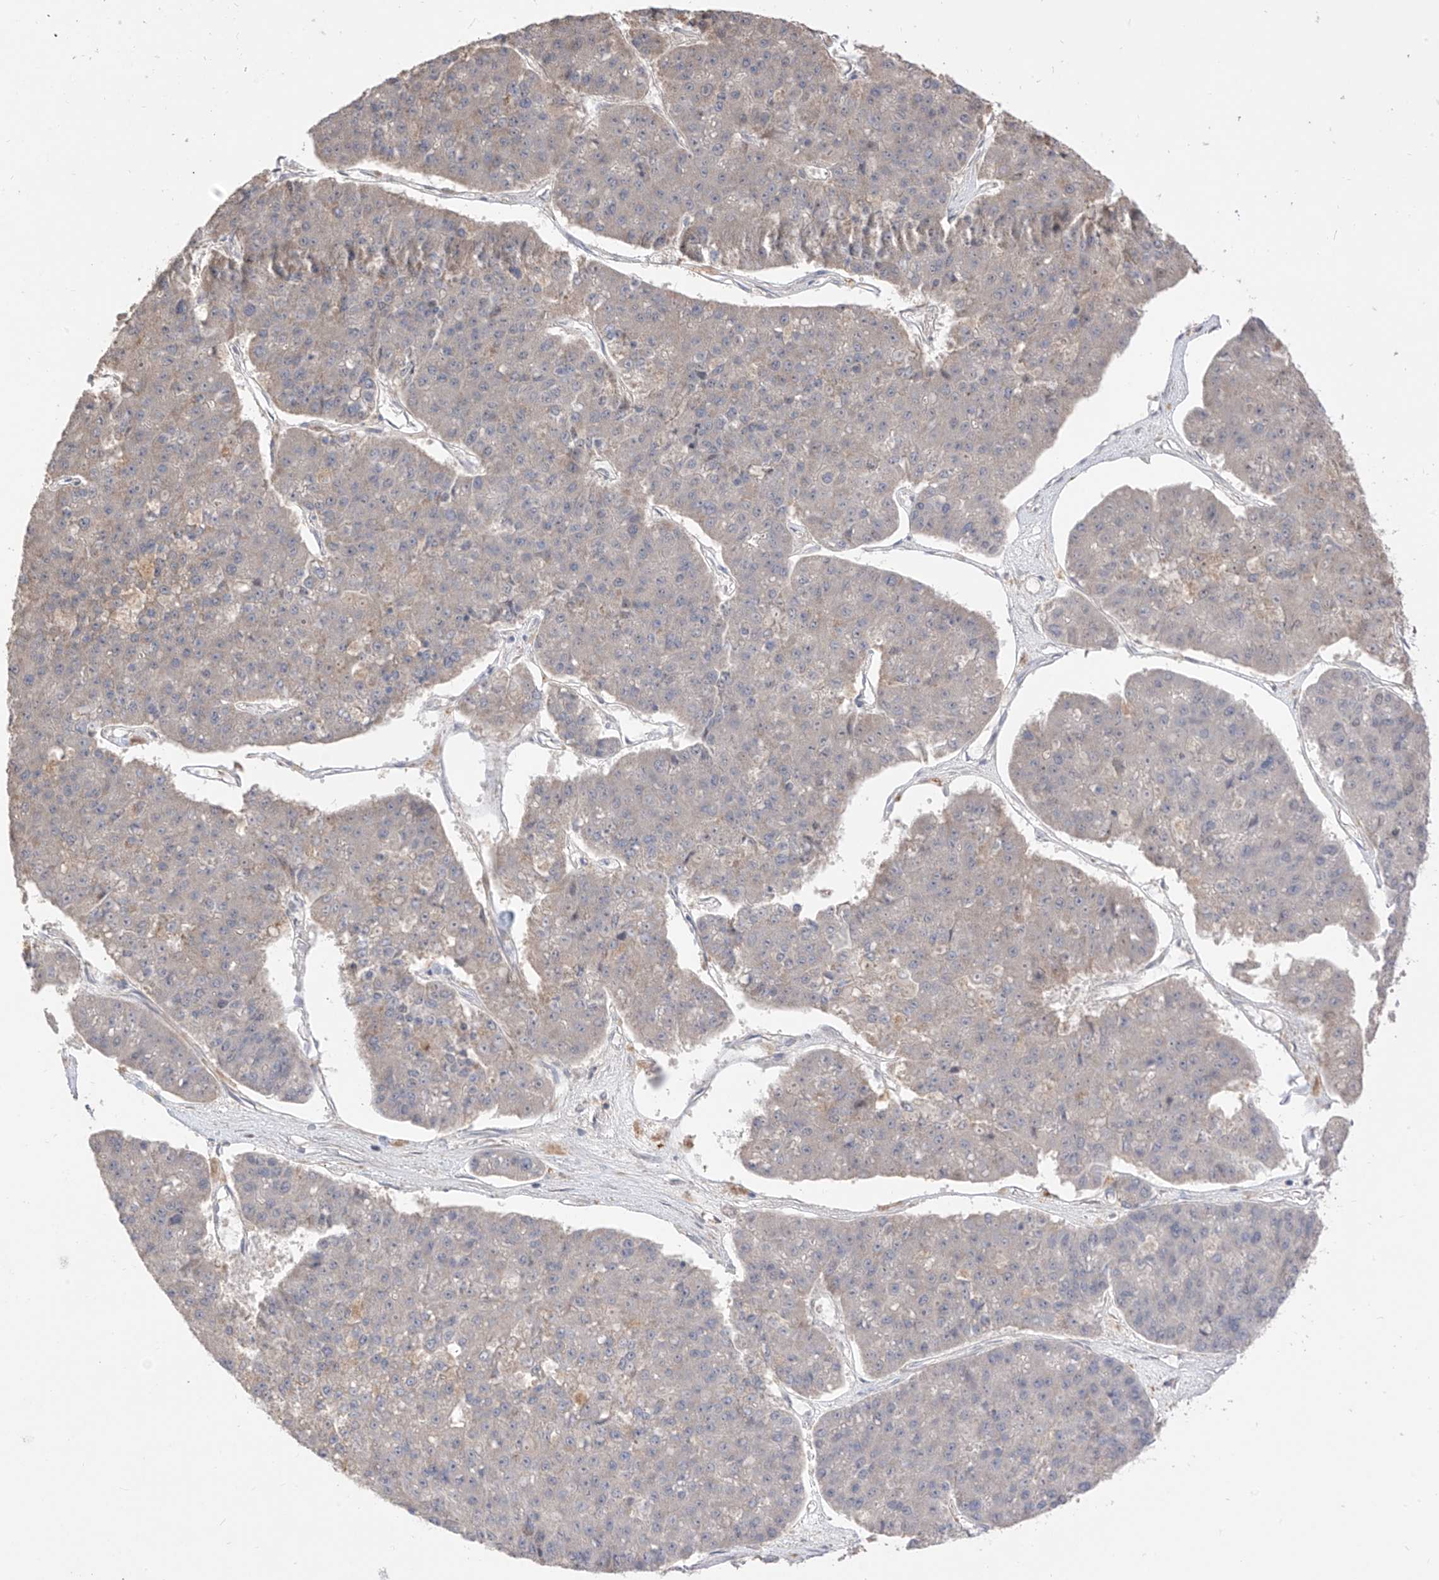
{"staining": {"intensity": "weak", "quantity": "<25%", "location": "nuclear"}, "tissue": "pancreatic cancer", "cell_type": "Tumor cells", "image_type": "cancer", "snomed": [{"axis": "morphology", "description": "Adenocarcinoma, NOS"}, {"axis": "topography", "description": "Pancreas"}], "caption": "Immunohistochemical staining of human pancreatic adenocarcinoma exhibits no significant positivity in tumor cells. (DAB (3,3'-diaminobenzidine) IHC with hematoxylin counter stain).", "gene": "LATS1", "patient": {"sex": "male", "age": 50}}